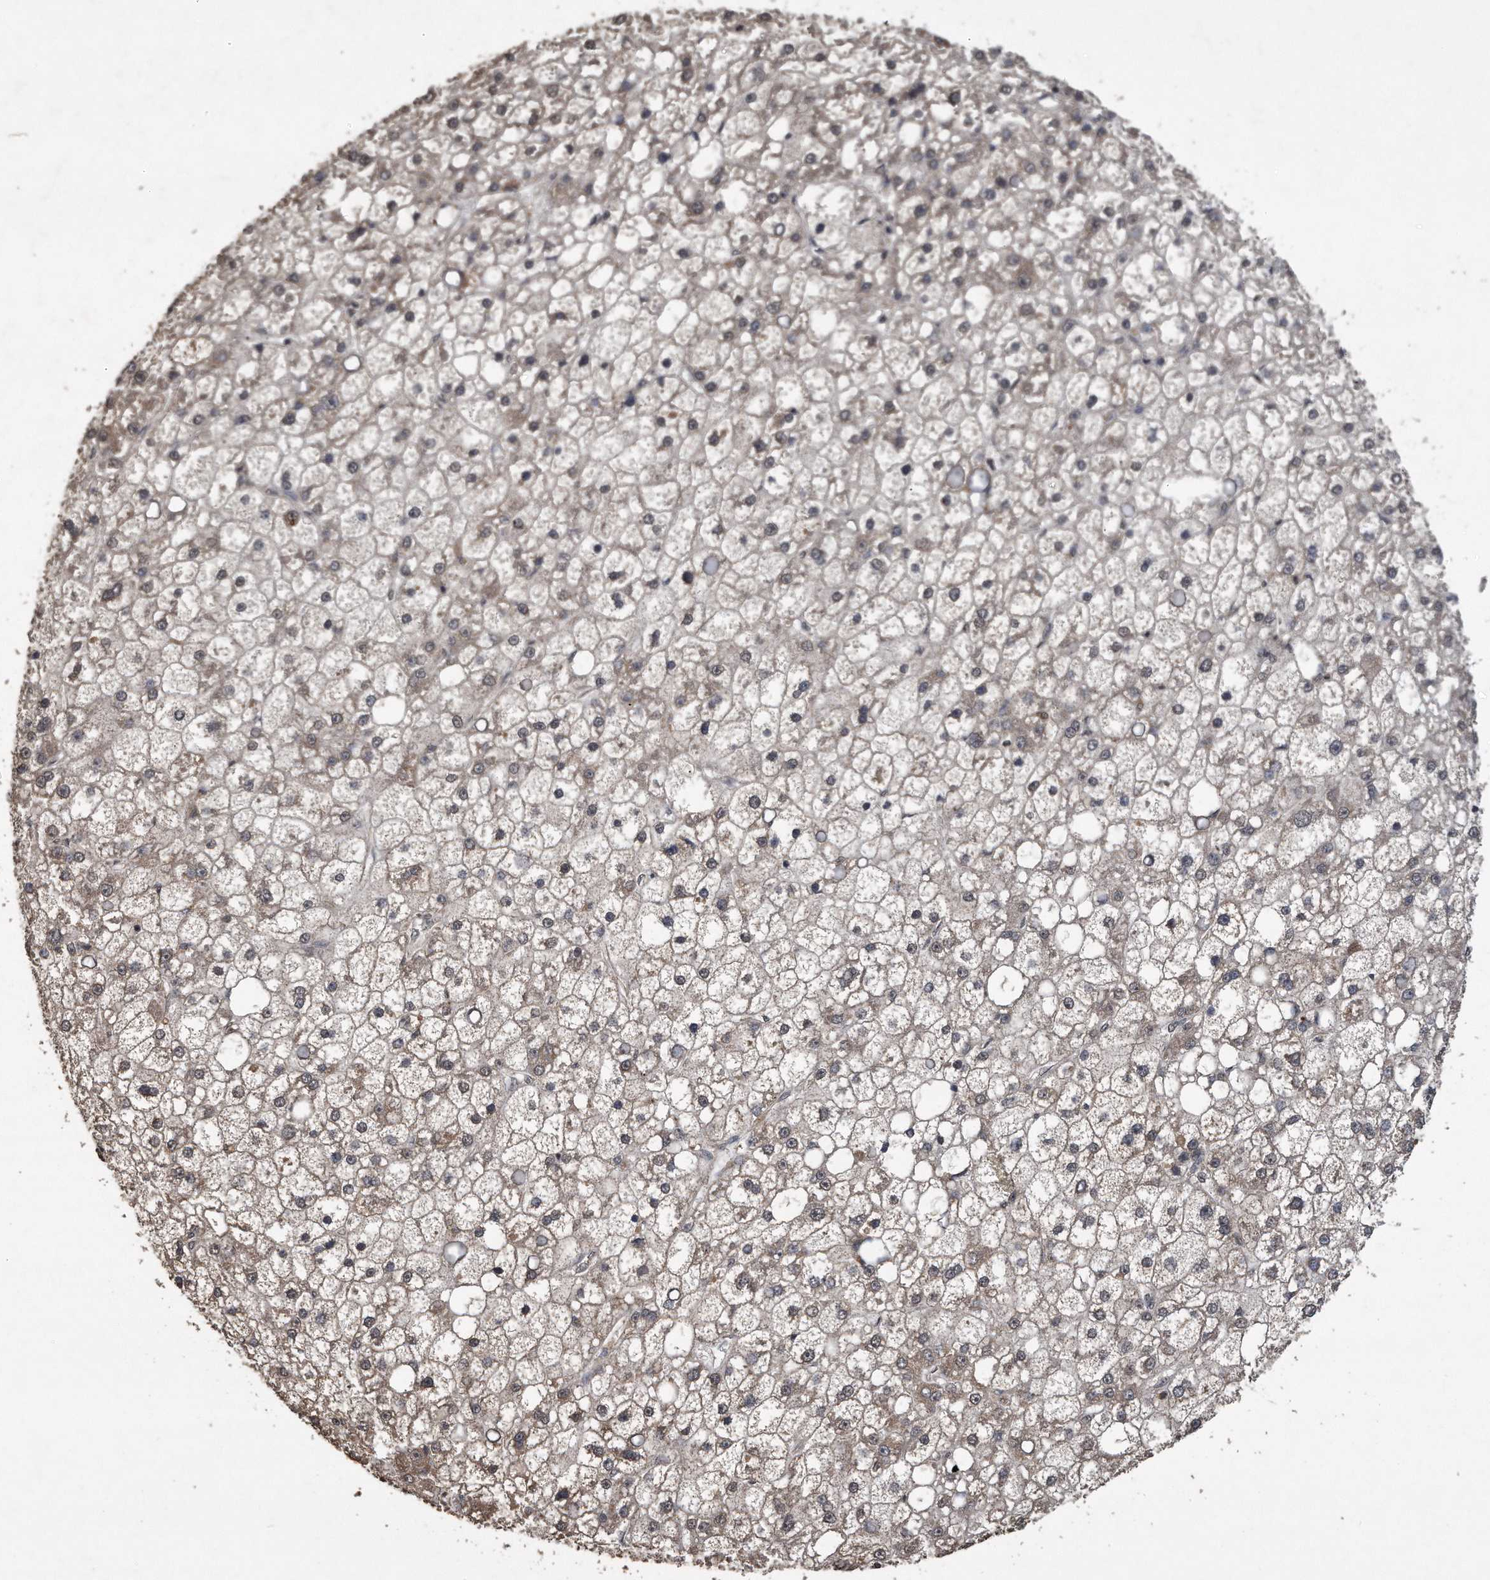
{"staining": {"intensity": "weak", "quantity": "<25%", "location": "cytoplasmic/membranous"}, "tissue": "liver cancer", "cell_type": "Tumor cells", "image_type": "cancer", "snomed": [{"axis": "morphology", "description": "Carcinoma, Hepatocellular, NOS"}, {"axis": "topography", "description": "Liver"}], "caption": "This is an immunohistochemistry photomicrograph of human hepatocellular carcinoma (liver). There is no positivity in tumor cells.", "gene": "CRYZL1", "patient": {"sex": "male", "age": 67}}